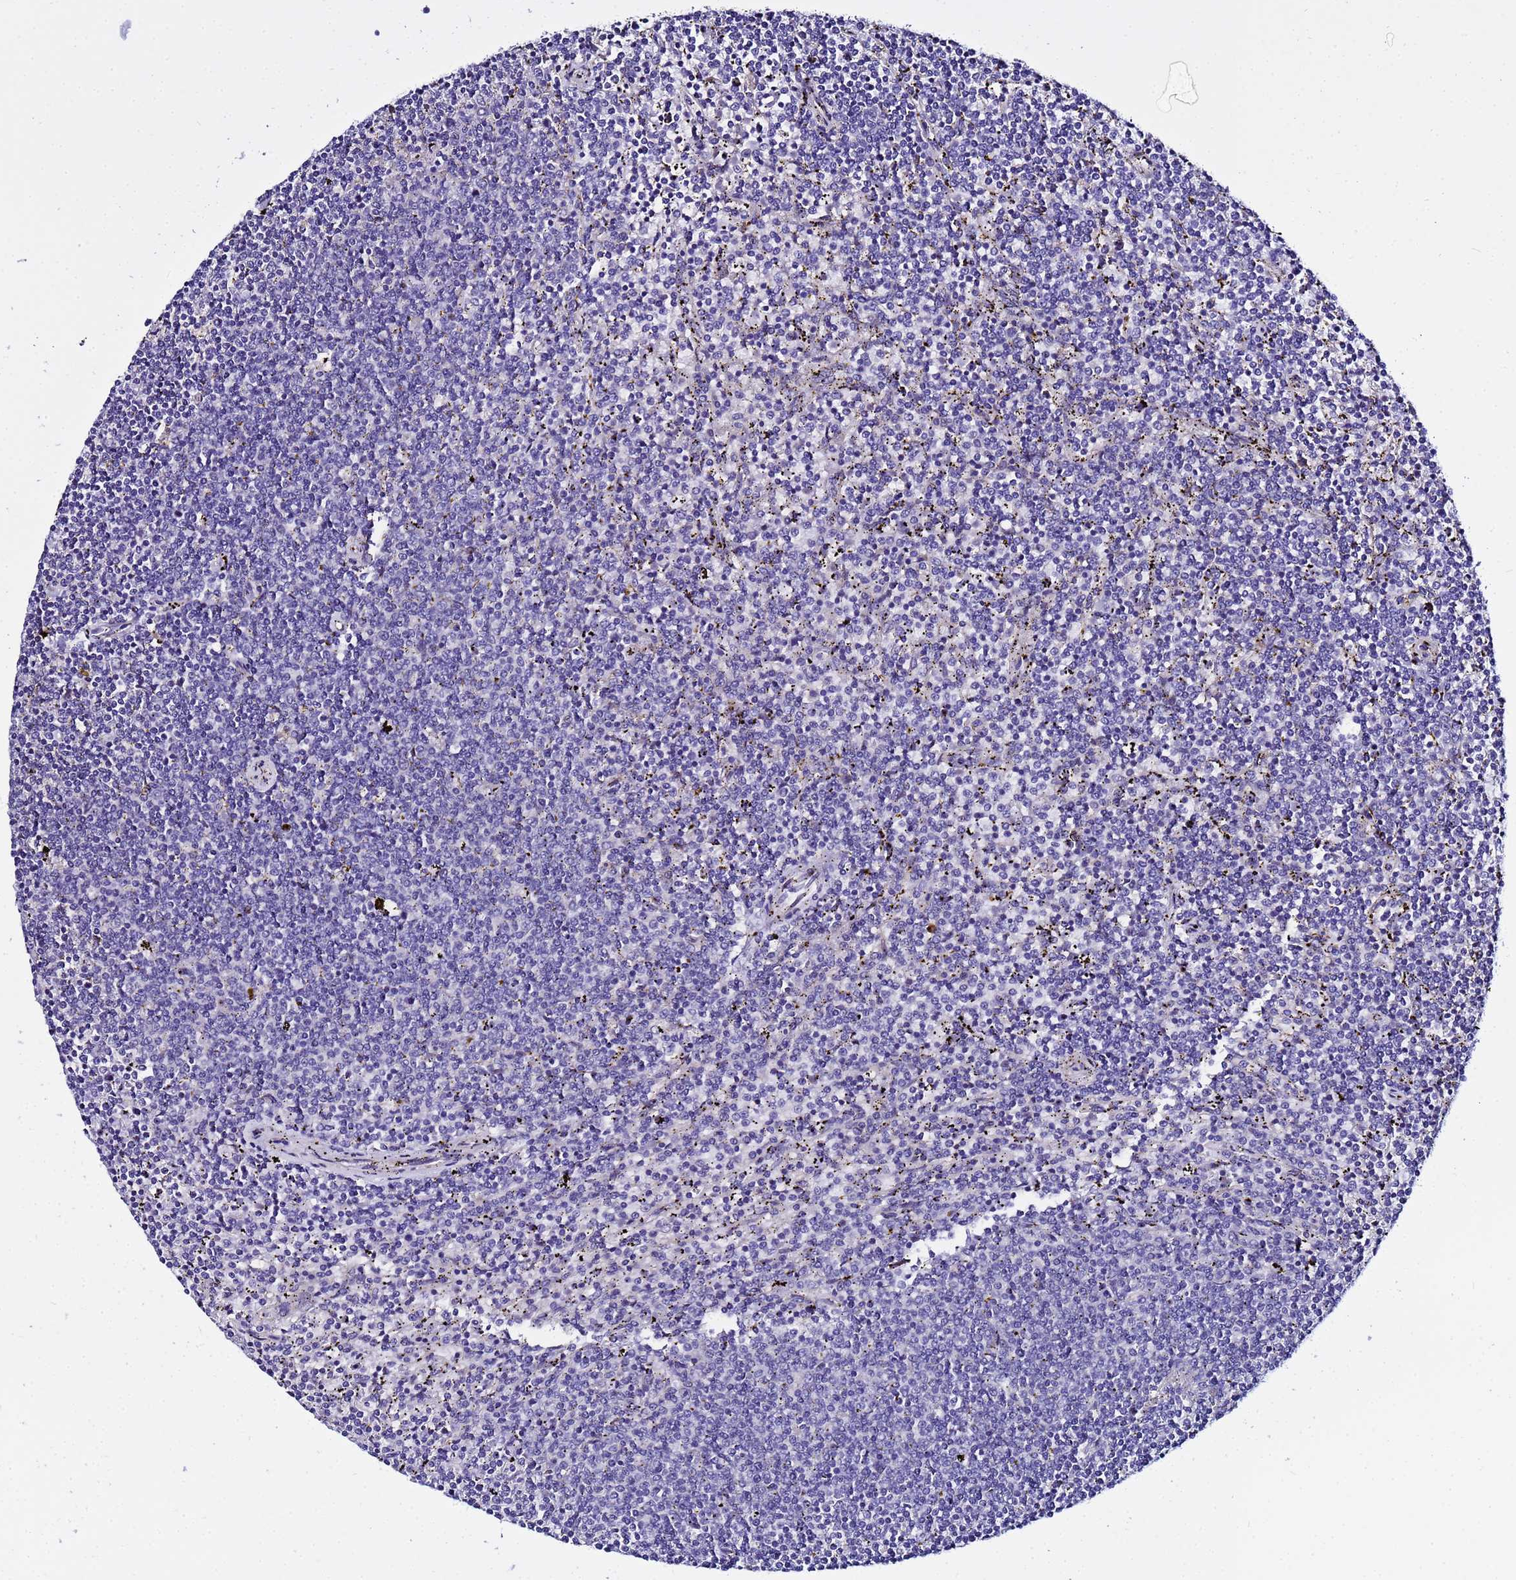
{"staining": {"intensity": "negative", "quantity": "none", "location": "none"}, "tissue": "lymphoma", "cell_type": "Tumor cells", "image_type": "cancer", "snomed": [{"axis": "morphology", "description": "Malignant lymphoma, non-Hodgkin's type, Low grade"}, {"axis": "topography", "description": "Spleen"}], "caption": "IHC of low-grade malignant lymphoma, non-Hodgkin's type exhibits no expression in tumor cells. (DAB immunohistochemistry visualized using brightfield microscopy, high magnification).", "gene": "JRKL", "patient": {"sex": "female", "age": 50}}